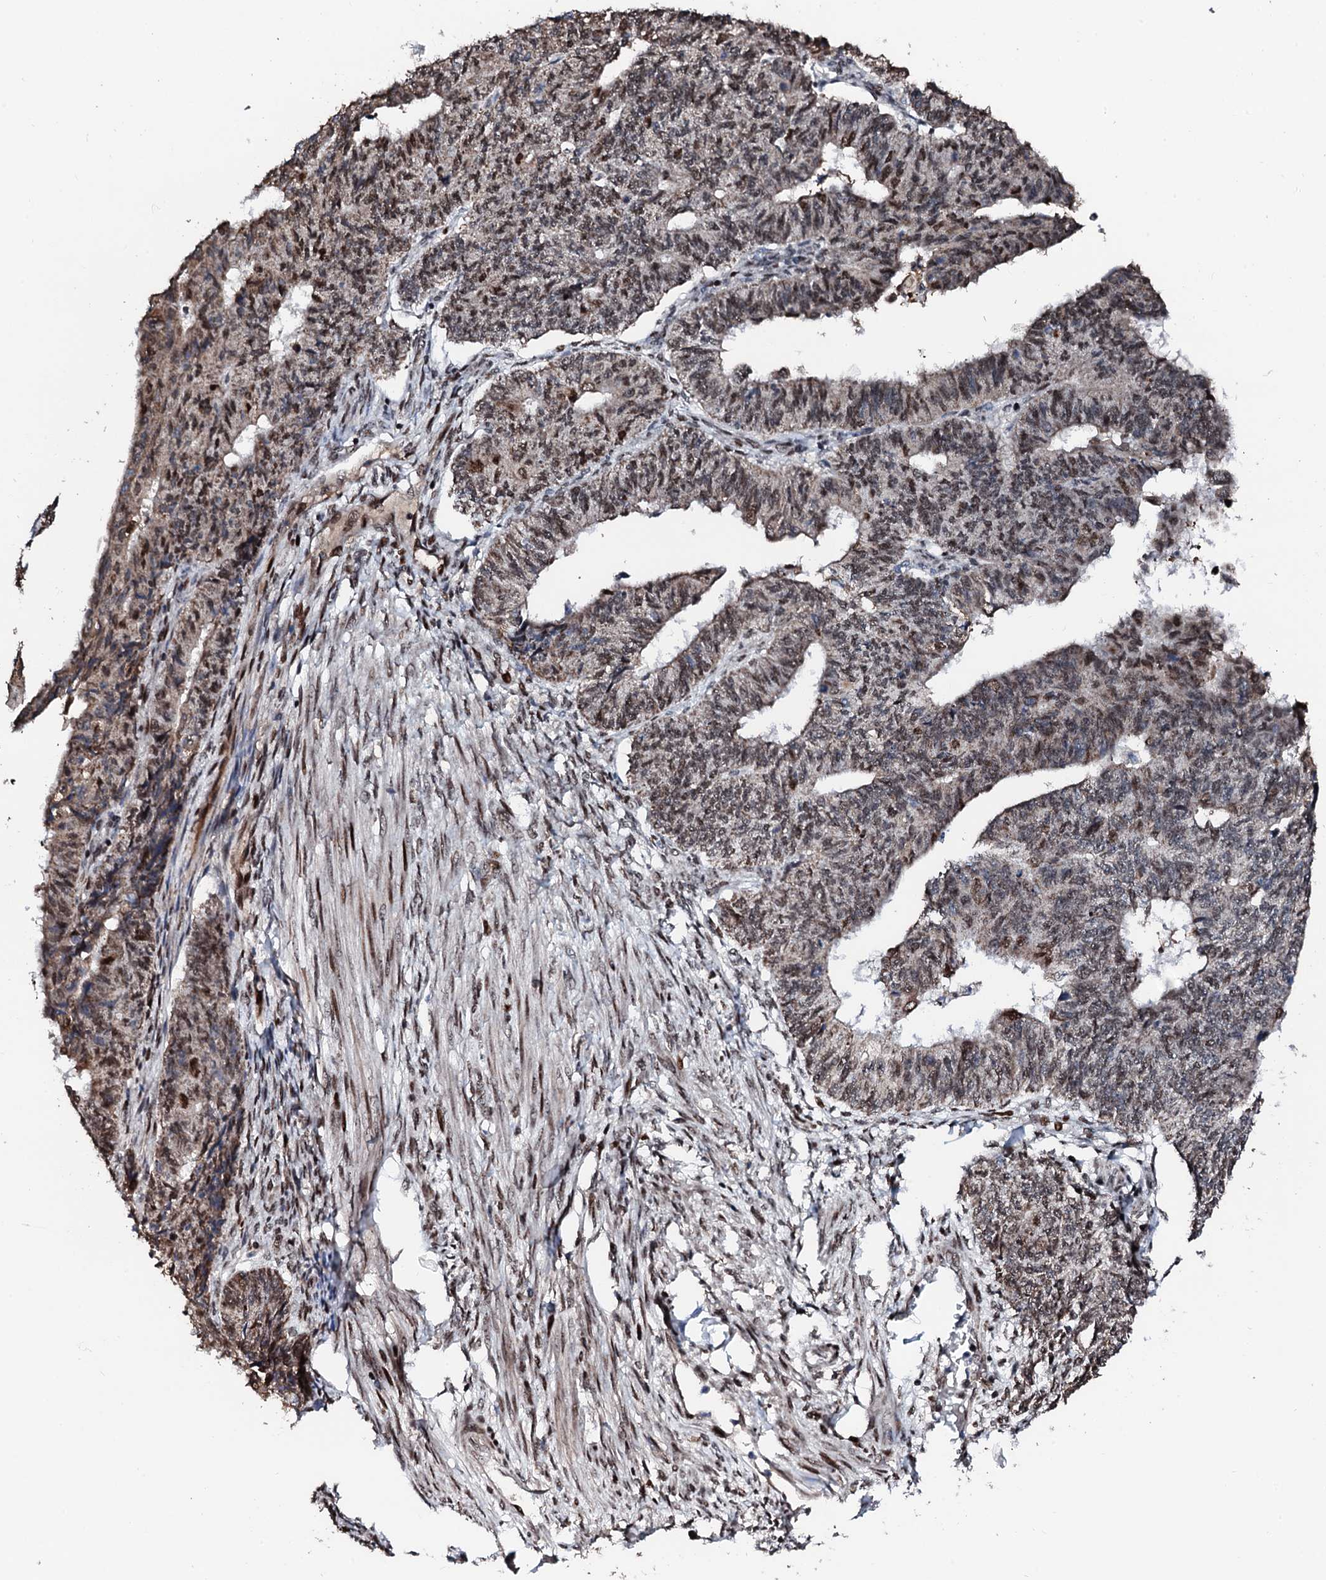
{"staining": {"intensity": "moderate", "quantity": ">75%", "location": "nuclear"}, "tissue": "endometrial cancer", "cell_type": "Tumor cells", "image_type": "cancer", "snomed": [{"axis": "morphology", "description": "Adenocarcinoma, NOS"}, {"axis": "topography", "description": "Endometrium"}], "caption": "High-power microscopy captured an immunohistochemistry (IHC) micrograph of endometrial cancer, revealing moderate nuclear expression in about >75% of tumor cells.", "gene": "KIF18A", "patient": {"sex": "female", "age": 32}}